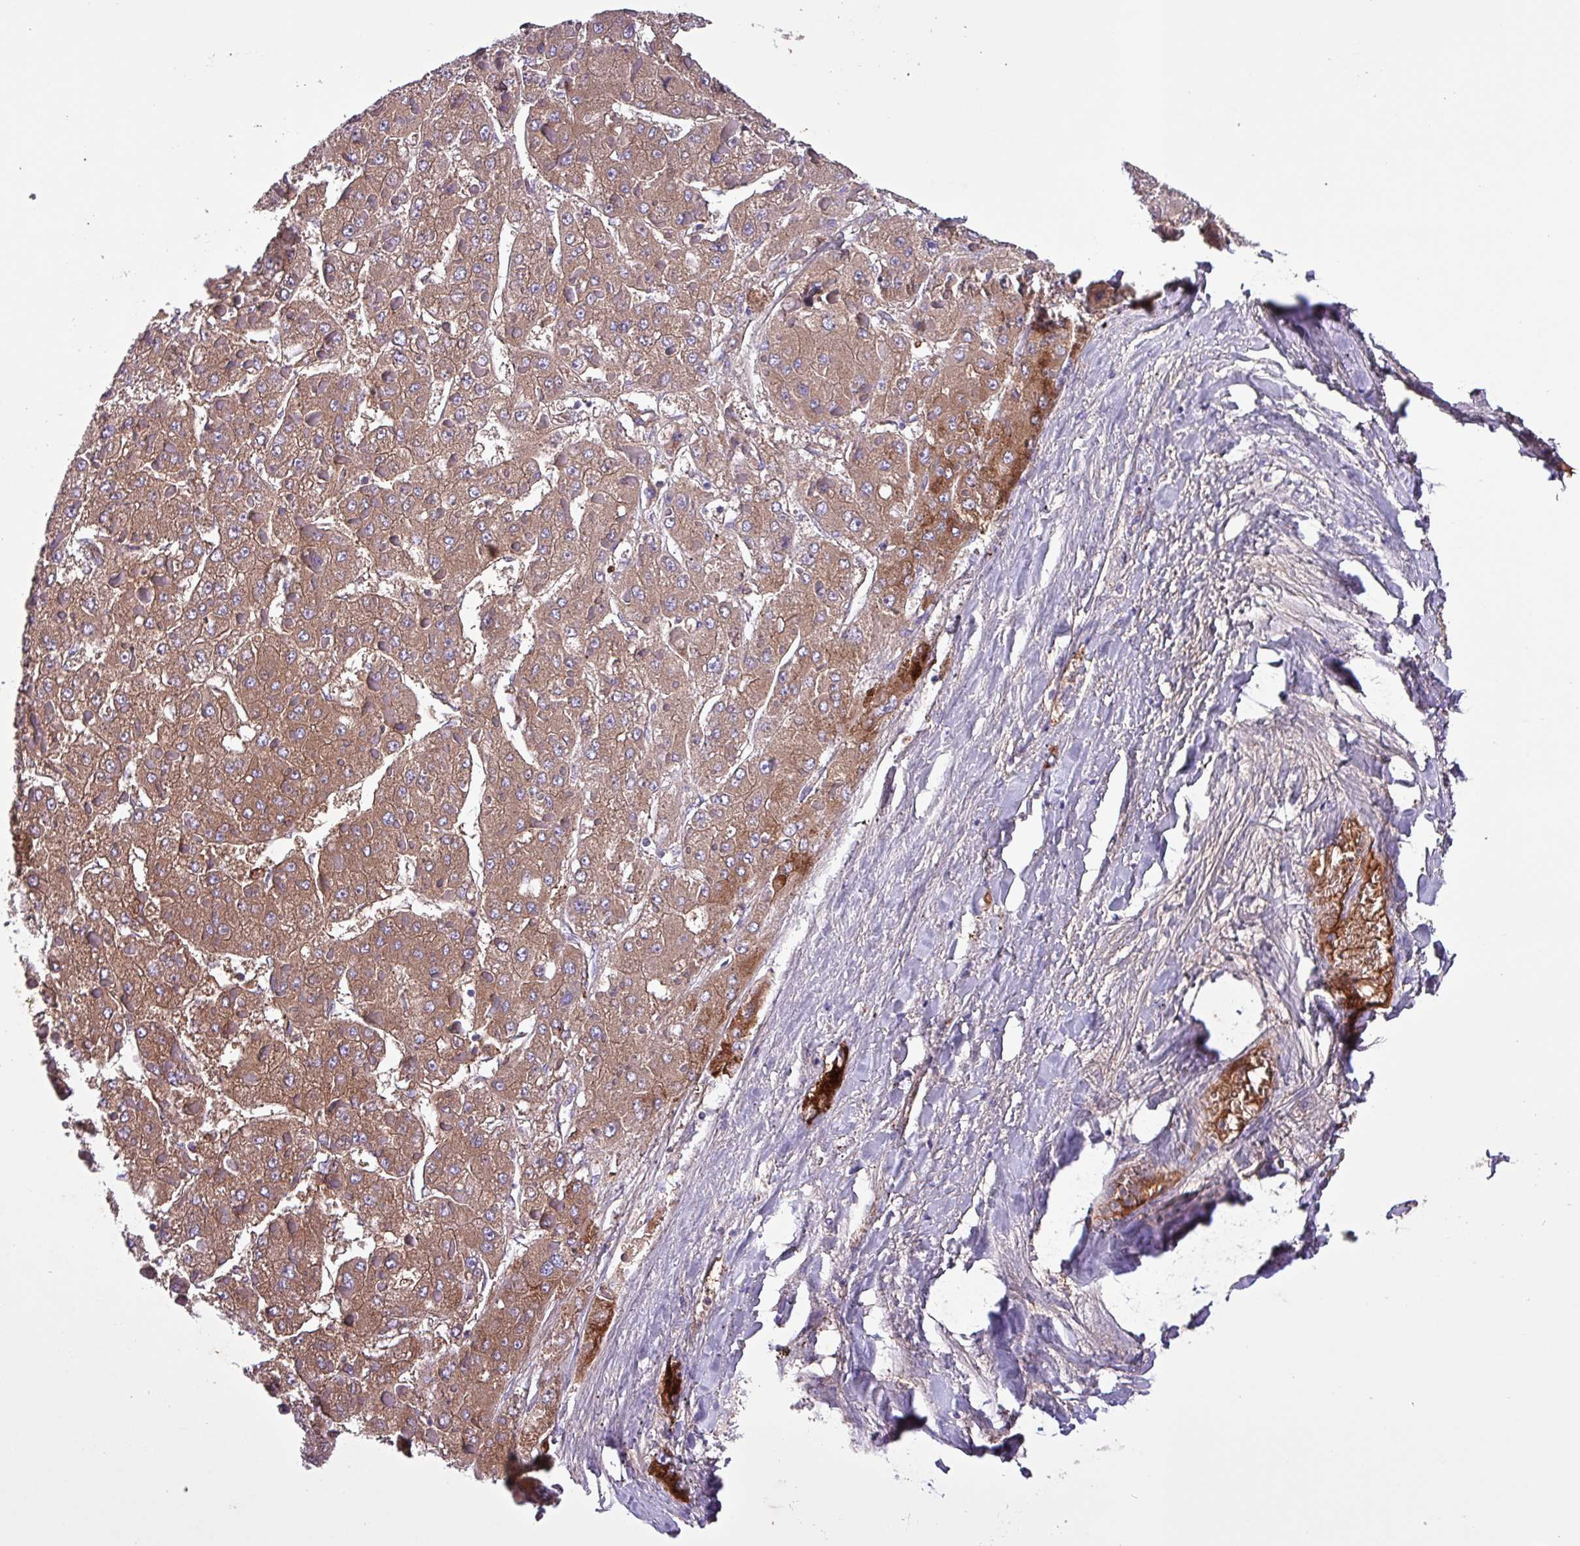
{"staining": {"intensity": "moderate", "quantity": ">75%", "location": "cytoplasmic/membranous"}, "tissue": "liver cancer", "cell_type": "Tumor cells", "image_type": "cancer", "snomed": [{"axis": "morphology", "description": "Carcinoma, Hepatocellular, NOS"}, {"axis": "topography", "description": "Liver"}], "caption": "Immunohistochemical staining of human liver cancer shows medium levels of moderate cytoplasmic/membranous positivity in approximately >75% of tumor cells. (Stains: DAB in brown, nuclei in blue, Microscopy: brightfield microscopy at high magnification).", "gene": "HP", "patient": {"sex": "female", "age": 73}}